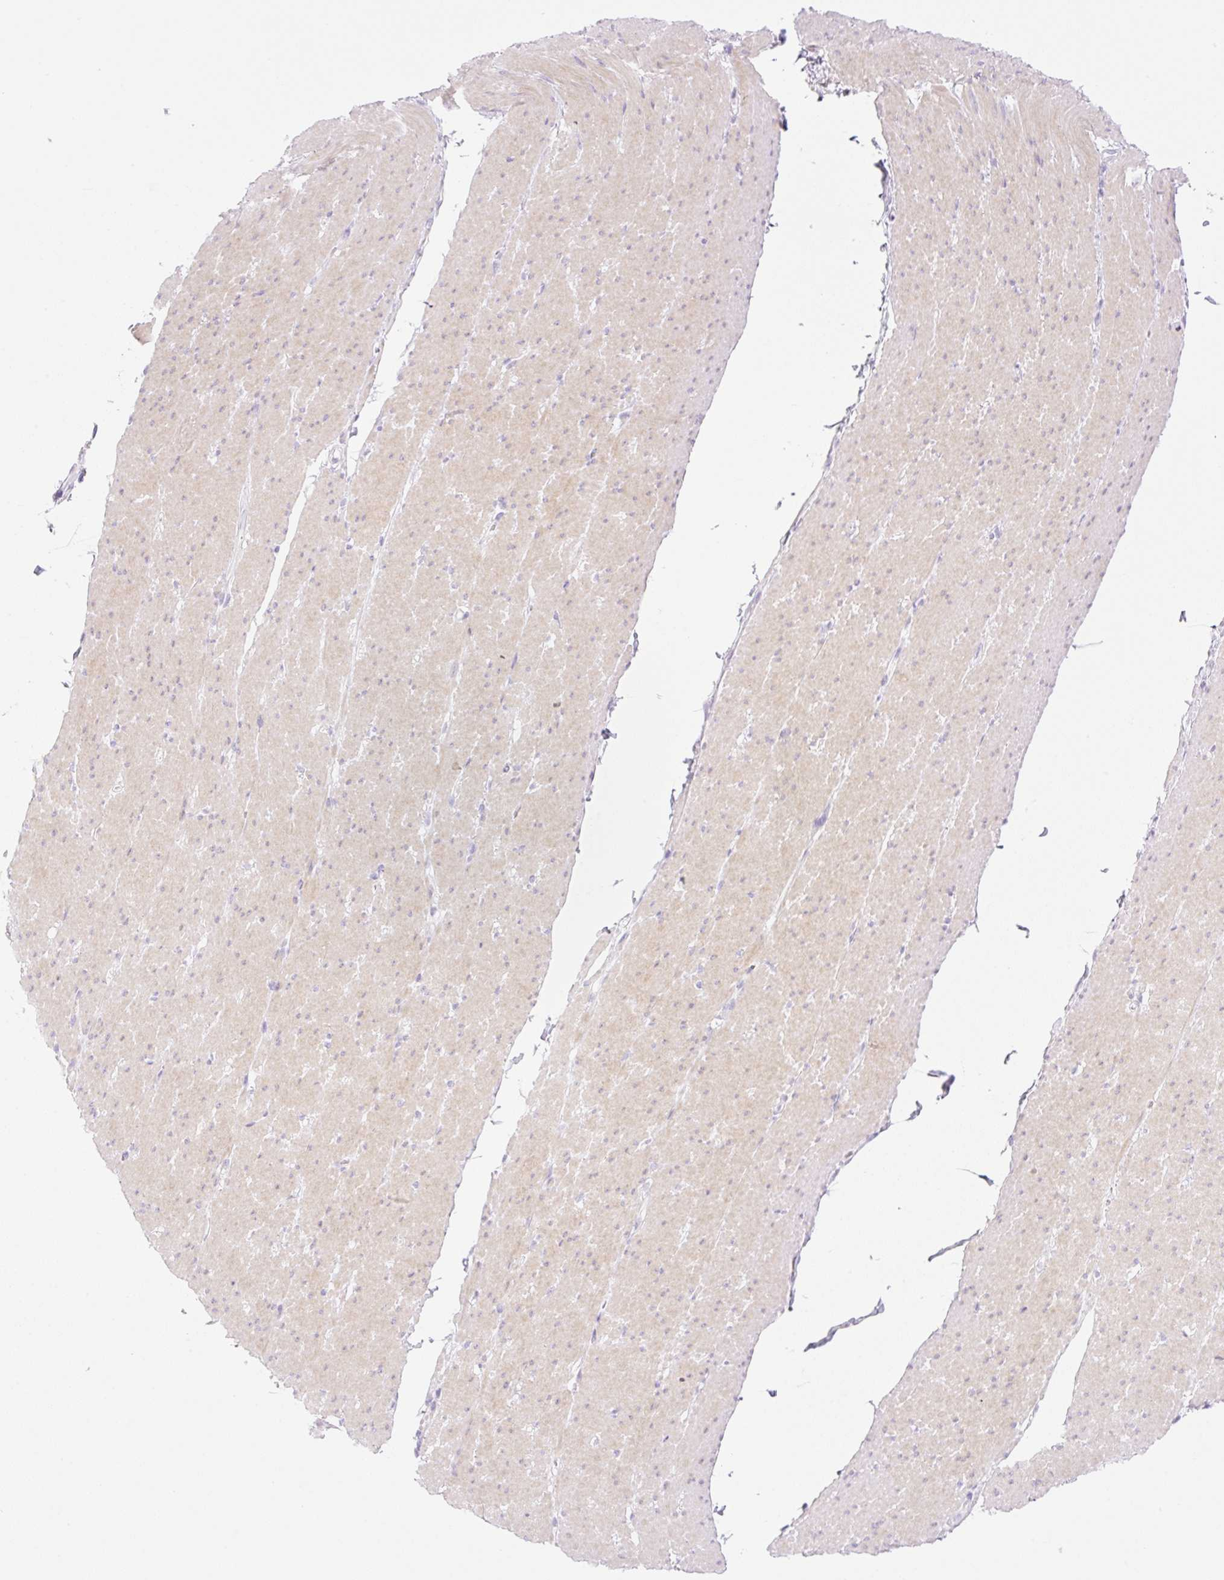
{"staining": {"intensity": "weak", "quantity": "25%-75%", "location": "cytoplasmic/membranous"}, "tissue": "smooth muscle", "cell_type": "Smooth muscle cells", "image_type": "normal", "snomed": [{"axis": "morphology", "description": "Normal tissue, NOS"}, {"axis": "topography", "description": "Smooth muscle"}, {"axis": "topography", "description": "Rectum"}], "caption": "Smooth muscle cells demonstrate low levels of weak cytoplasmic/membranous expression in approximately 25%-75% of cells in unremarkable smooth muscle. The protein of interest is stained brown, and the nuclei are stained in blue (DAB (3,3'-diaminobenzidine) IHC with brightfield microscopy, high magnification).", "gene": "PALM3", "patient": {"sex": "male", "age": 53}}